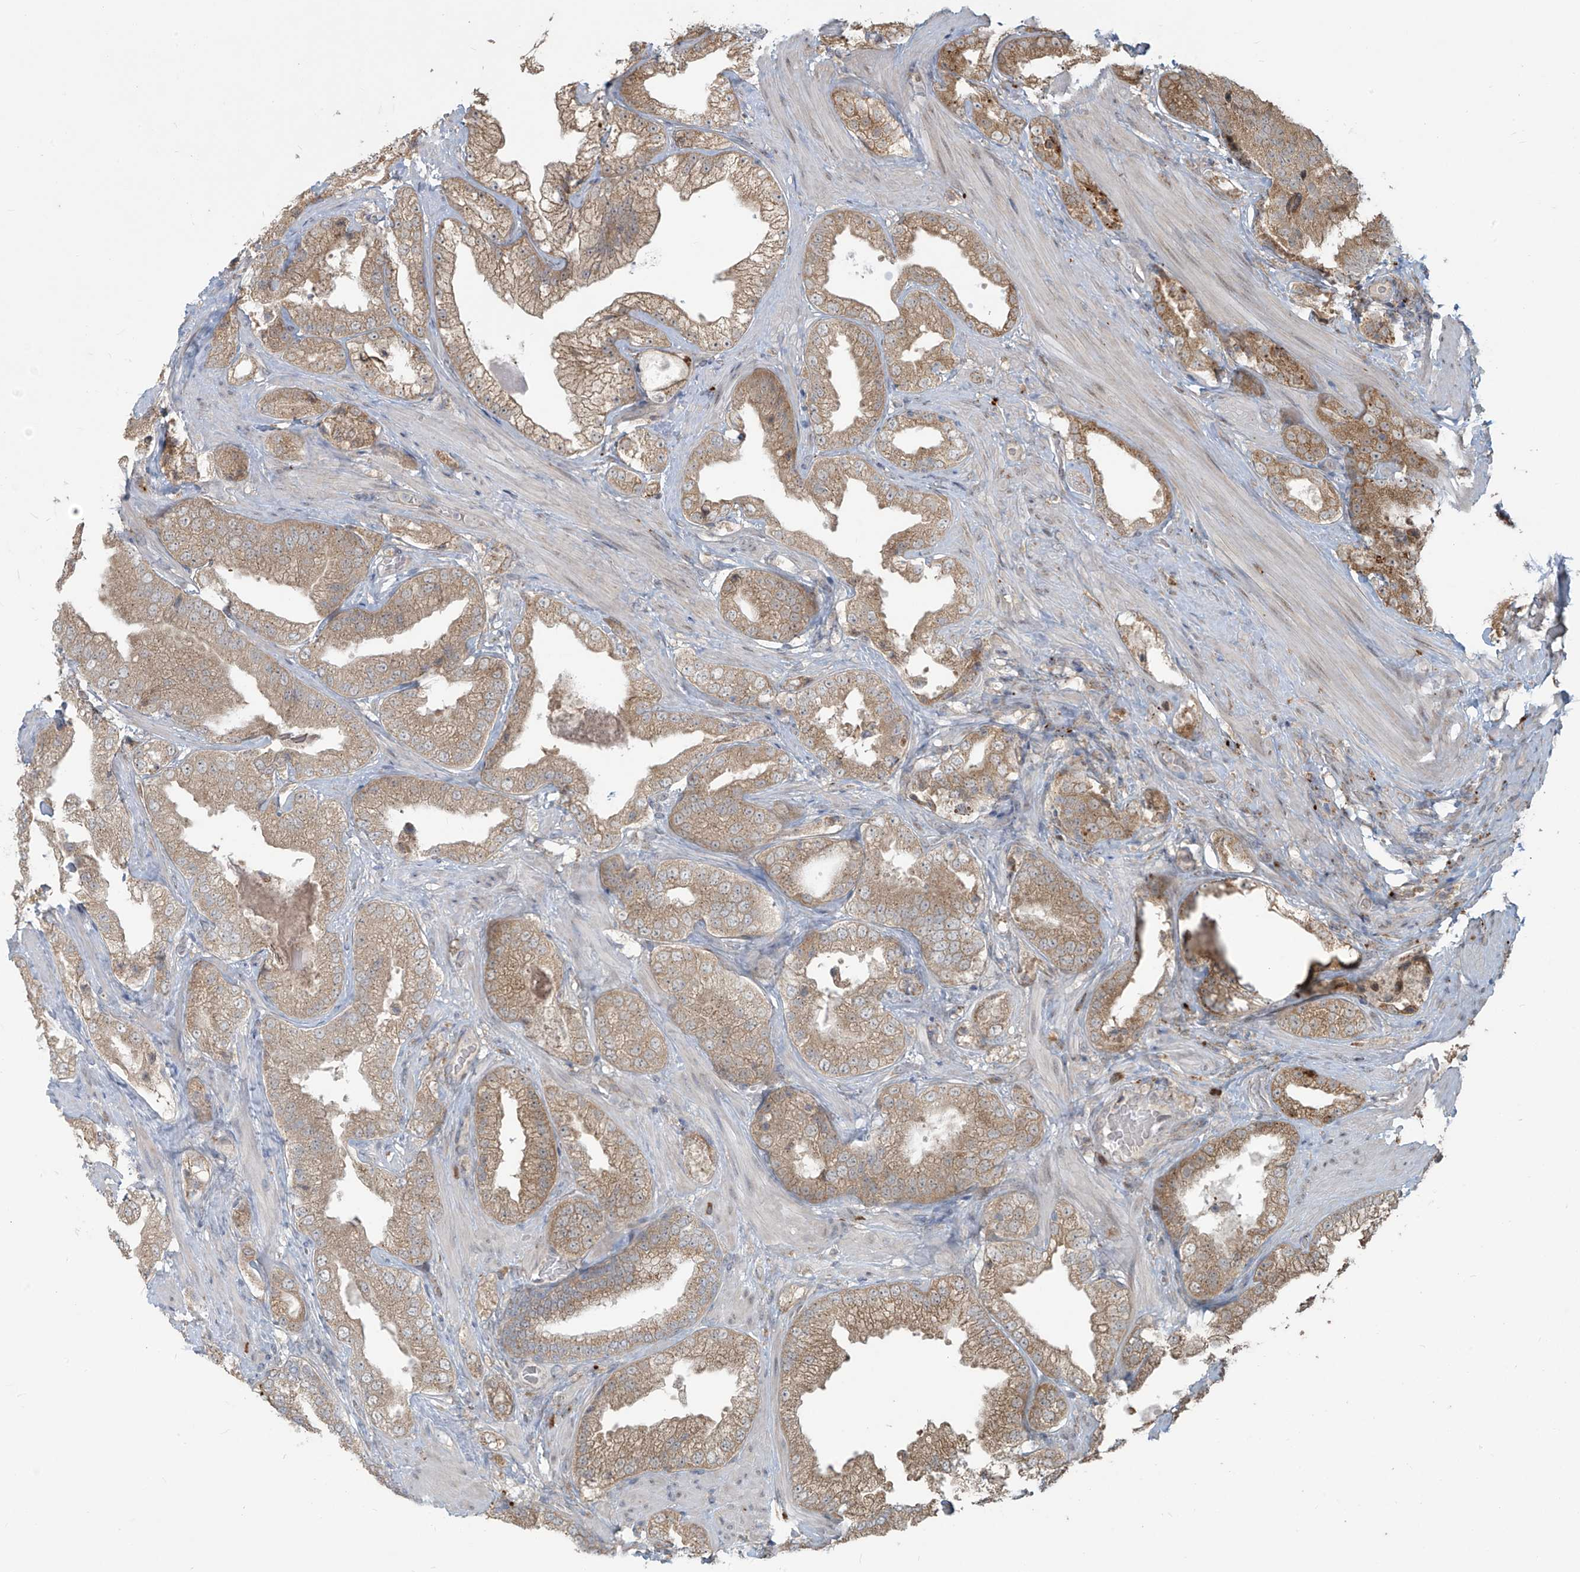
{"staining": {"intensity": "weak", "quantity": ">75%", "location": "cytoplasmic/membranous"}, "tissue": "prostate cancer", "cell_type": "Tumor cells", "image_type": "cancer", "snomed": [{"axis": "morphology", "description": "Adenocarcinoma, High grade"}, {"axis": "topography", "description": "Prostate"}], "caption": "Immunohistochemical staining of prostate adenocarcinoma (high-grade) demonstrates low levels of weak cytoplasmic/membranous staining in about >75% of tumor cells.", "gene": "PLEKHM3", "patient": {"sex": "male", "age": 58}}